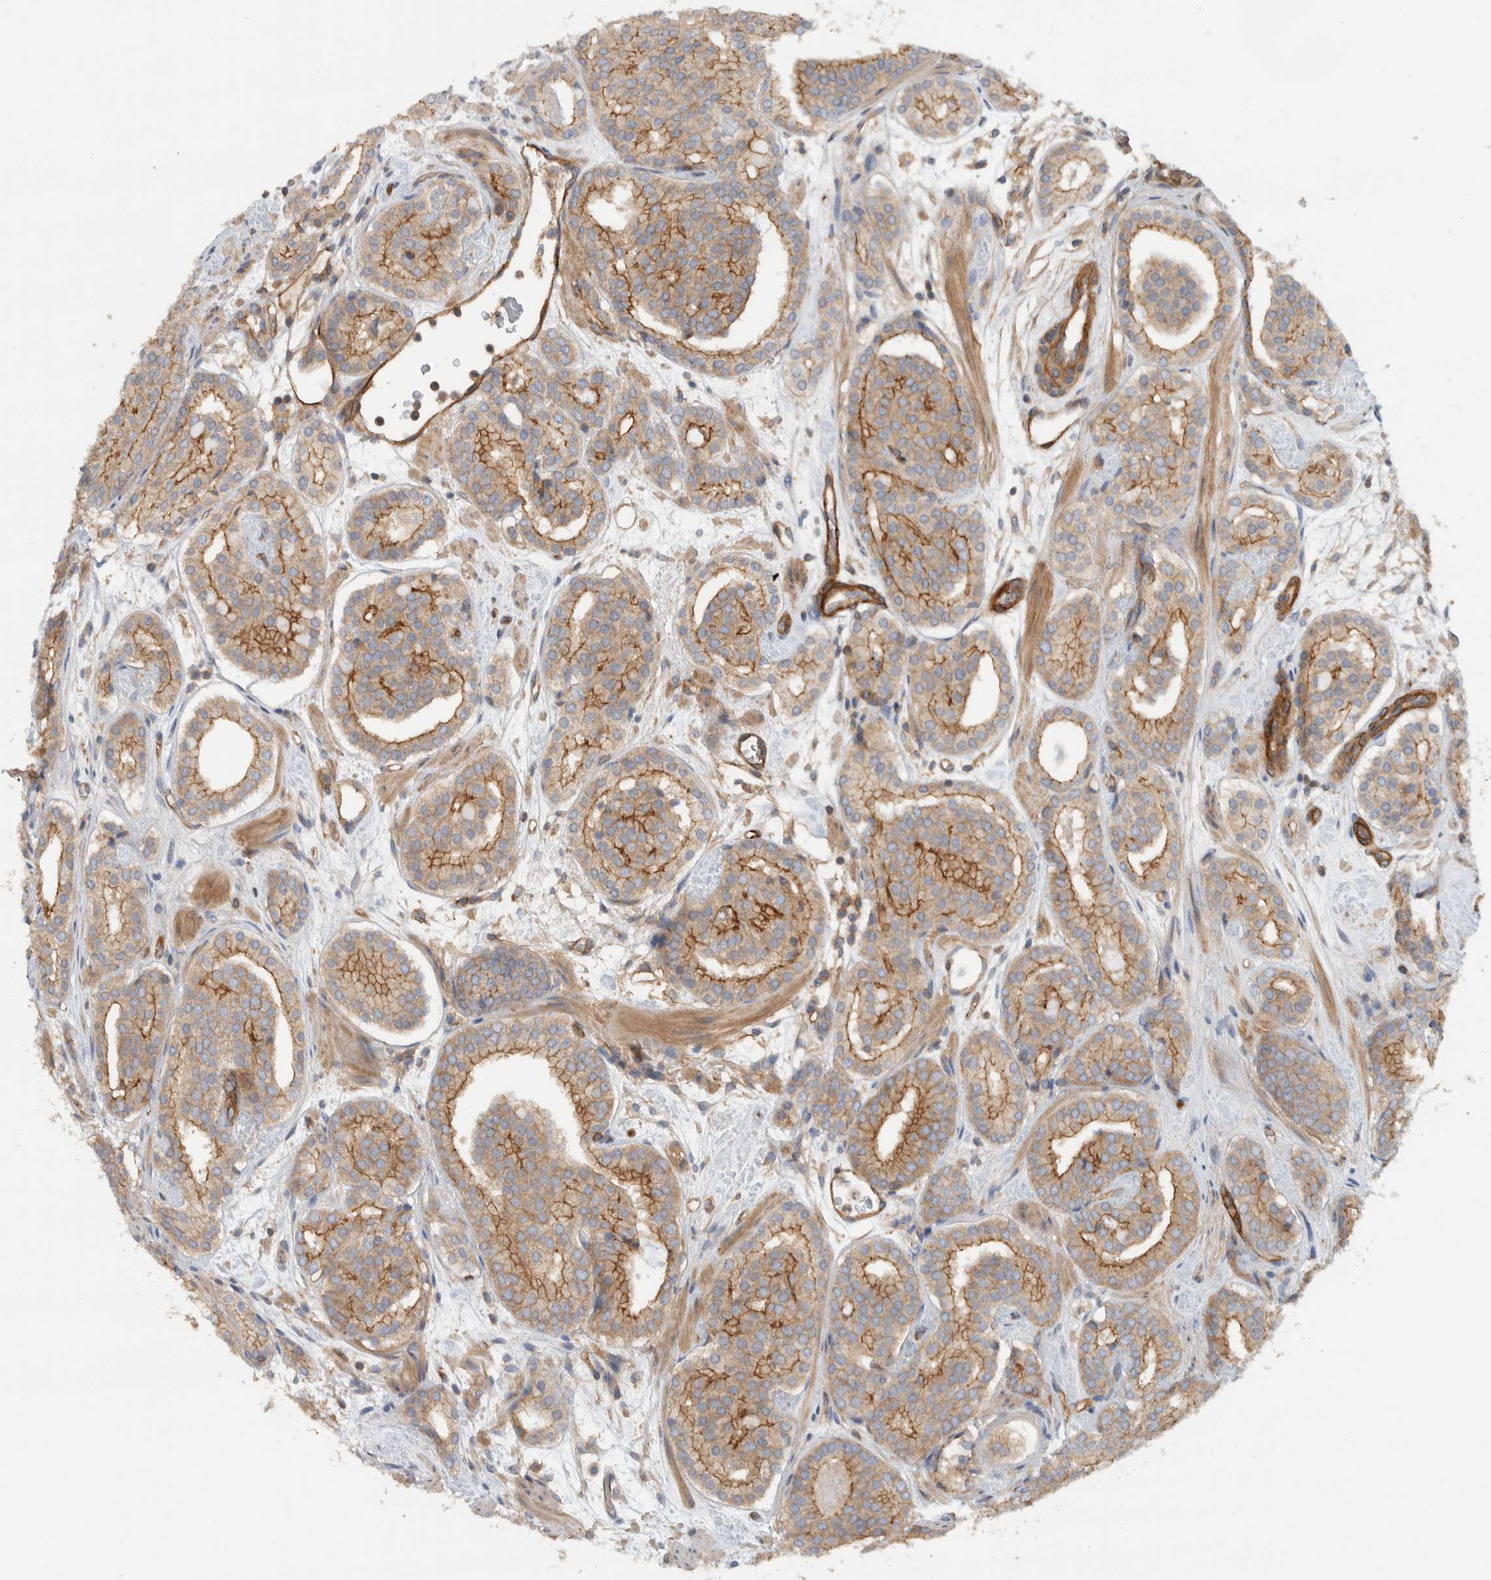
{"staining": {"intensity": "moderate", "quantity": ">75%", "location": "cytoplasmic/membranous"}, "tissue": "prostate cancer", "cell_type": "Tumor cells", "image_type": "cancer", "snomed": [{"axis": "morphology", "description": "Adenocarcinoma, Low grade"}, {"axis": "topography", "description": "Prostate"}], "caption": "Protein staining of prostate cancer (adenocarcinoma (low-grade)) tissue exhibits moderate cytoplasmic/membranous staining in about >75% of tumor cells.", "gene": "MPRIP", "patient": {"sex": "male", "age": 69}}